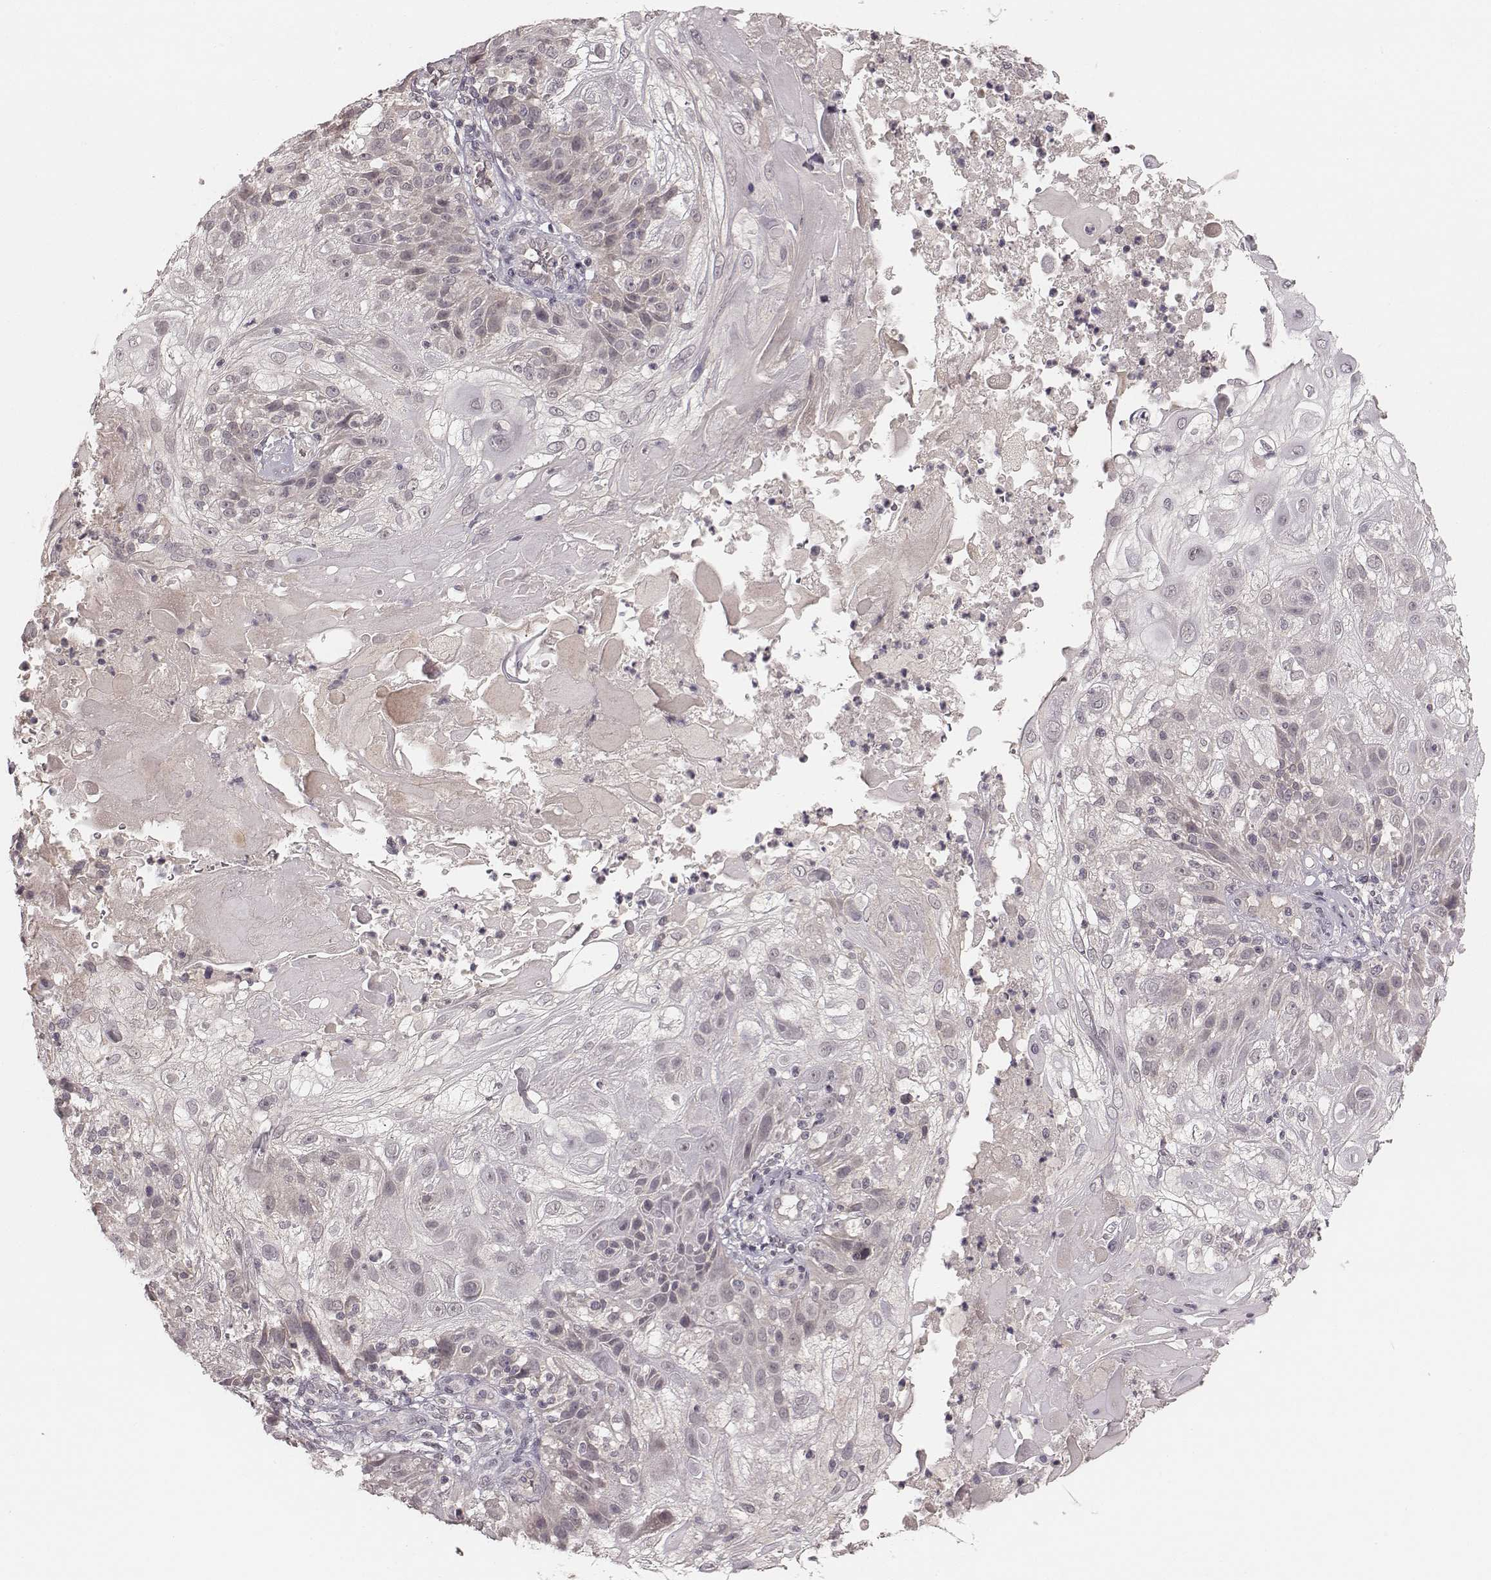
{"staining": {"intensity": "negative", "quantity": "none", "location": "none"}, "tissue": "skin cancer", "cell_type": "Tumor cells", "image_type": "cancer", "snomed": [{"axis": "morphology", "description": "Normal tissue, NOS"}, {"axis": "morphology", "description": "Squamous cell carcinoma, NOS"}, {"axis": "topography", "description": "Skin"}], "caption": "This photomicrograph is of skin cancer stained with immunohistochemistry to label a protein in brown with the nuclei are counter-stained blue. There is no staining in tumor cells.", "gene": "LY6K", "patient": {"sex": "female", "age": 83}}